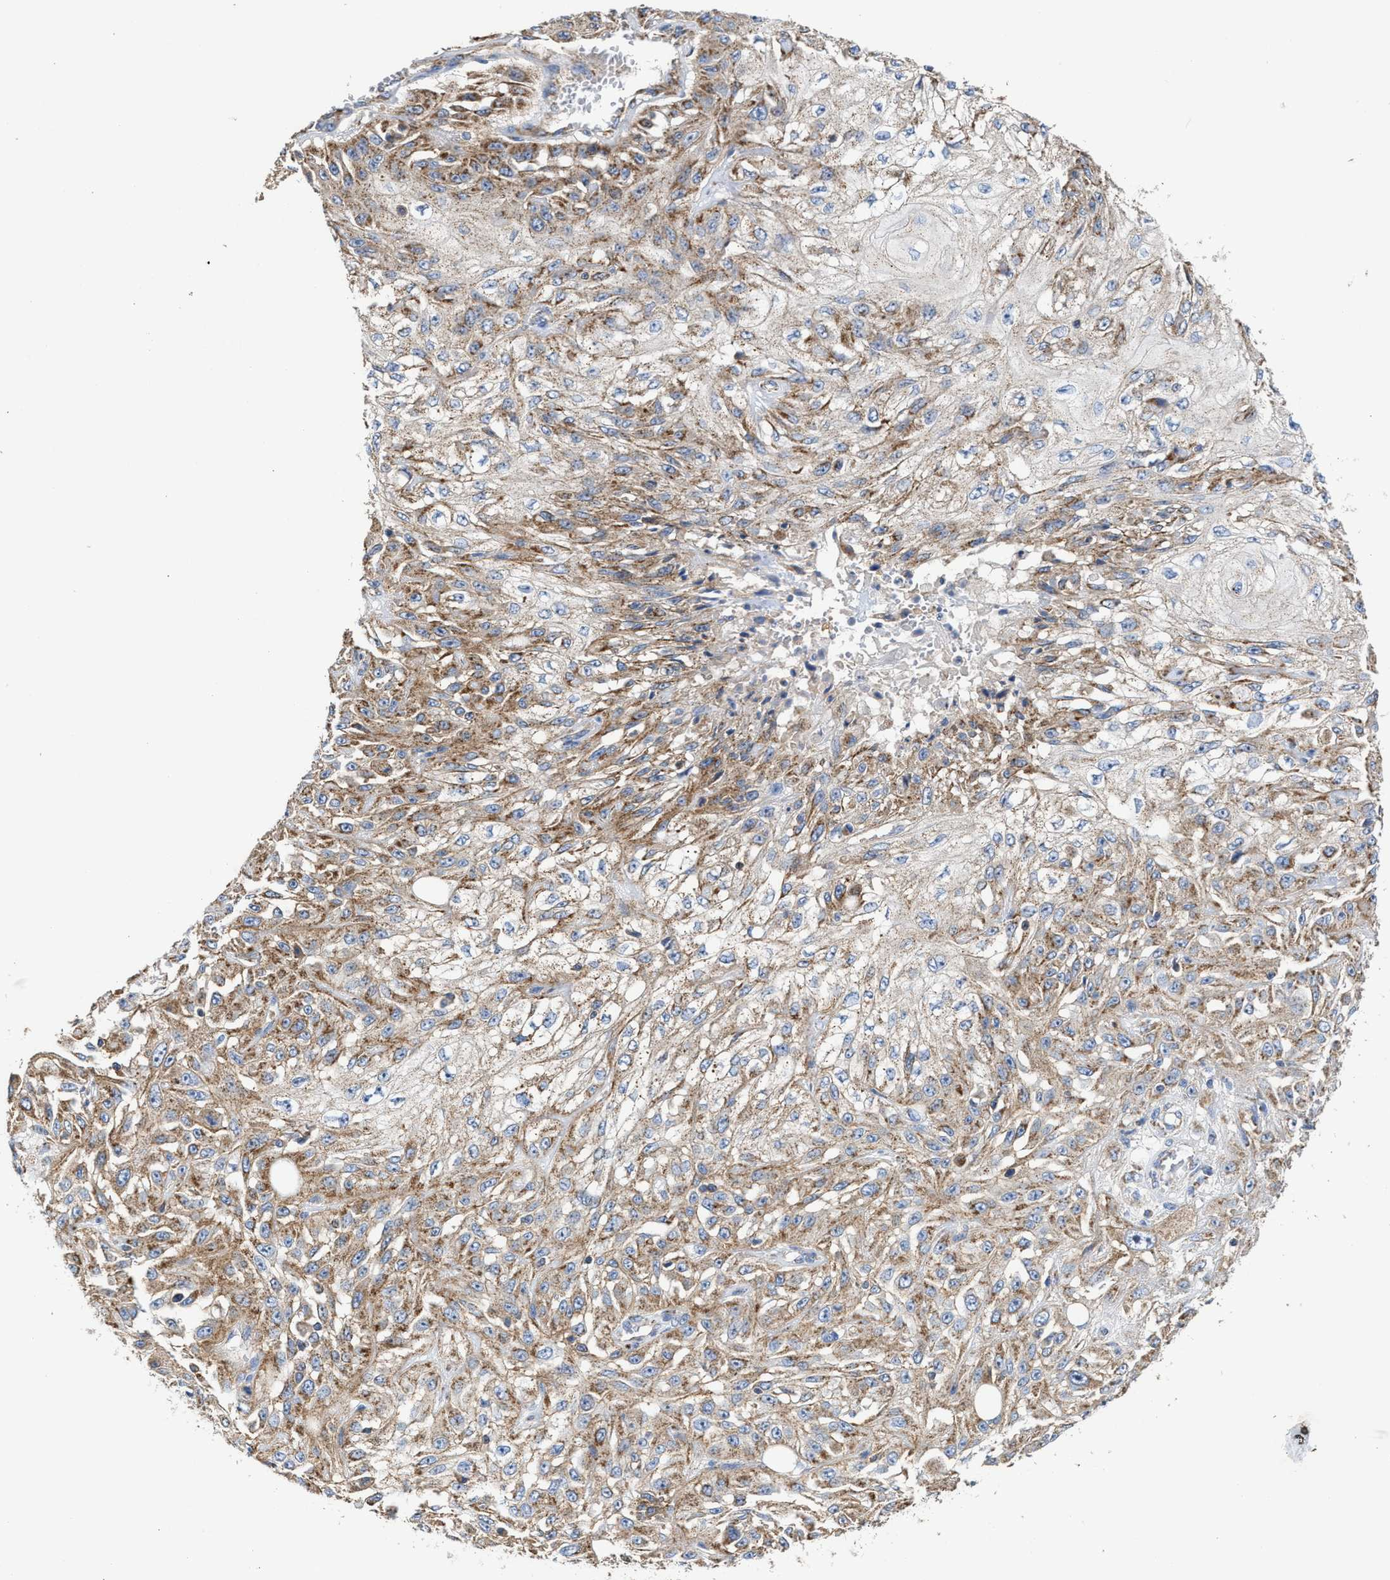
{"staining": {"intensity": "moderate", "quantity": ">75%", "location": "cytoplasmic/membranous"}, "tissue": "skin cancer", "cell_type": "Tumor cells", "image_type": "cancer", "snomed": [{"axis": "morphology", "description": "Squamous cell carcinoma, NOS"}, {"axis": "morphology", "description": "Squamous cell carcinoma, metastatic, NOS"}, {"axis": "topography", "description": "Skin"}, {"axis": "topography", "description": "Lymph node"}], "caption": "The photomicrograph demonstrates staining of skin cancer (metastatic squamous cell carcinoma), revealing moderate cytoplasmic/membranous protein positivity (brown color) within tumor cells.", "gene": "MECR", "patient": {"sex": "male", "age": 75}}